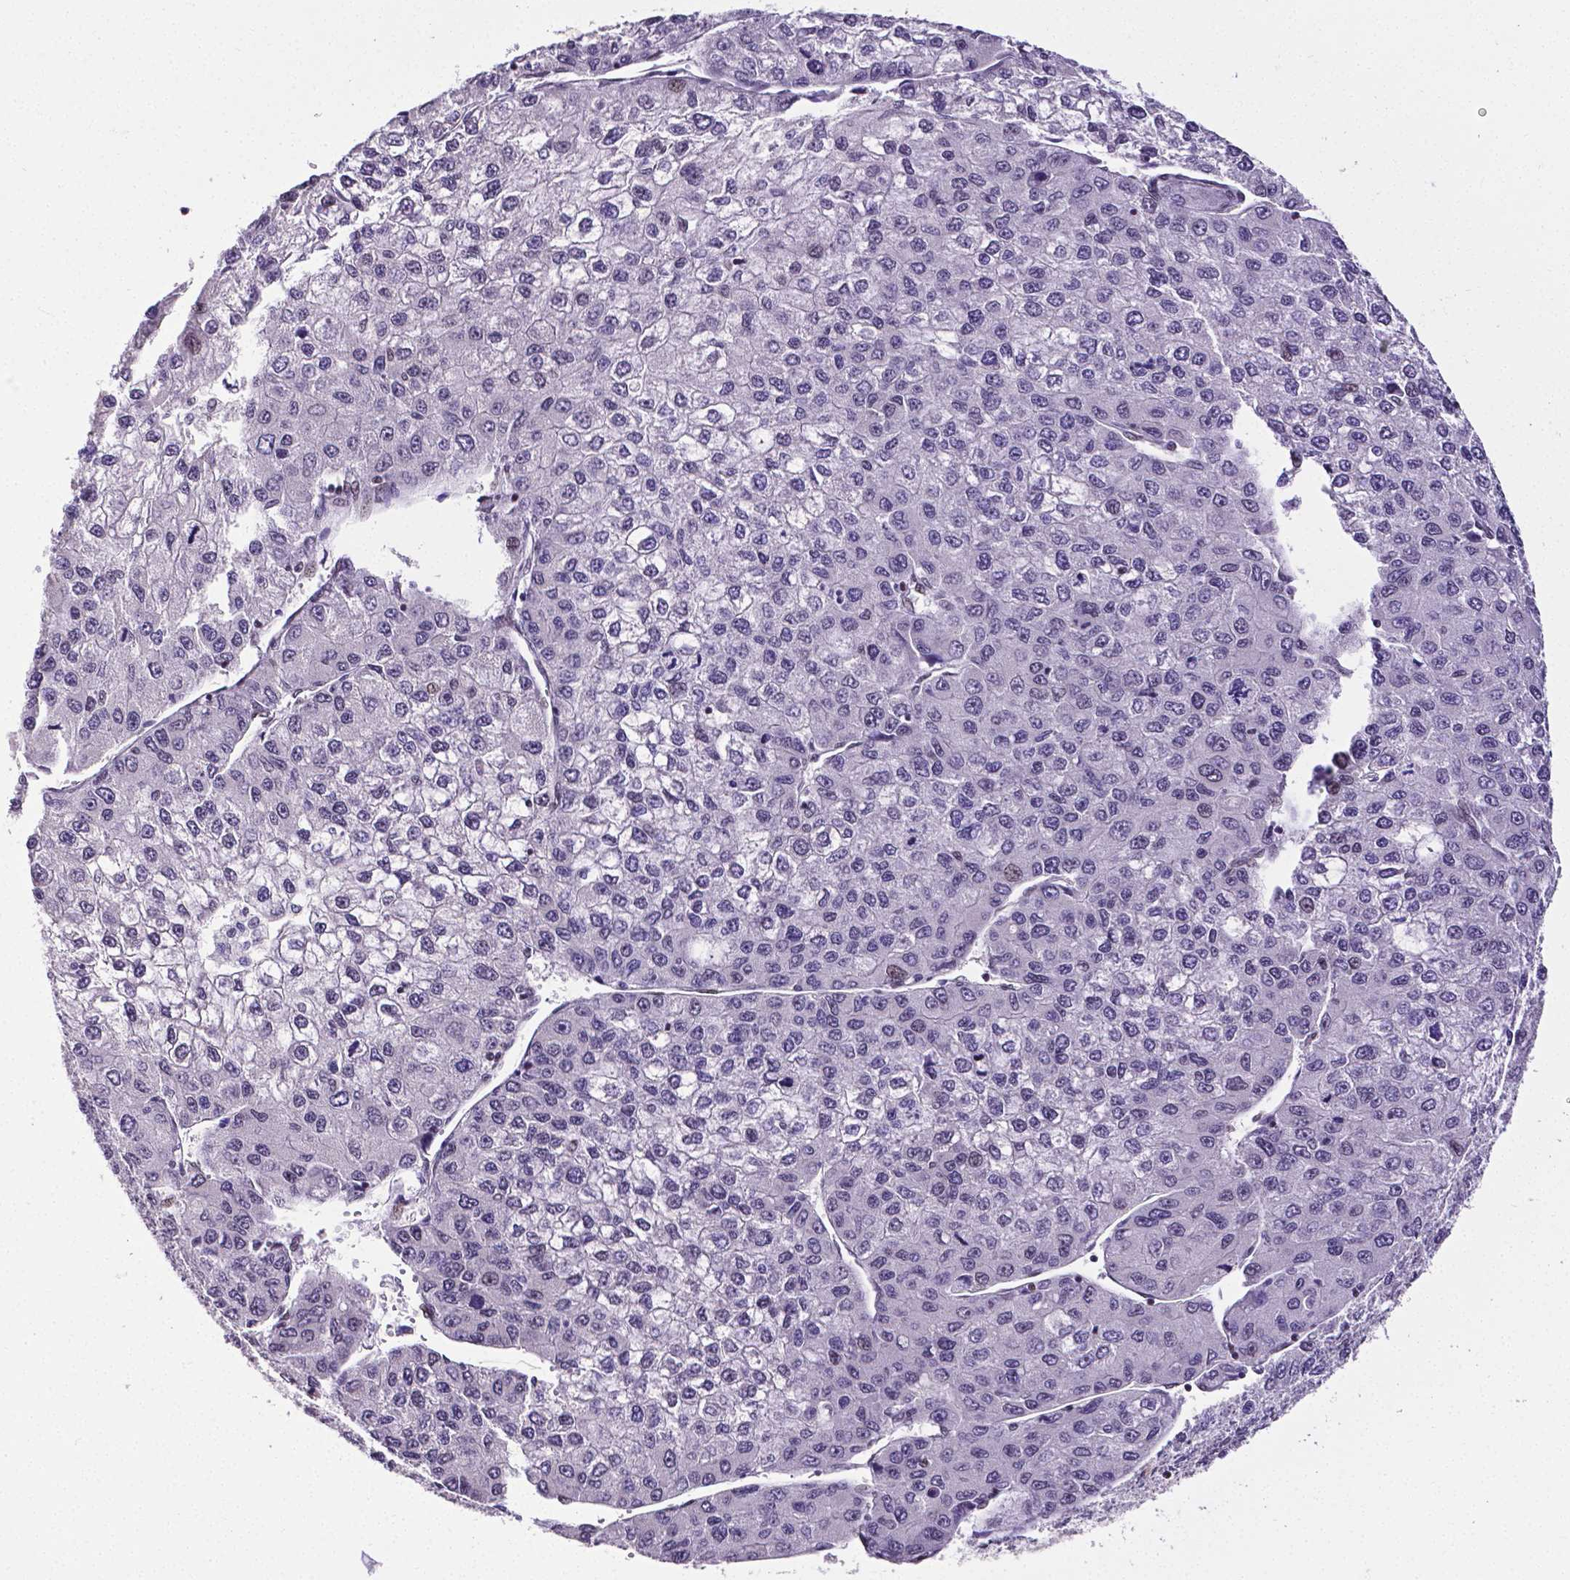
{"staining": {"intensity": "negative", "quantity": "none", "location": "none"}, "tissue": "liver cancer", "cell_type": "Tumor cells", "image_type": "cancer", "snomed": [{"axis": "morphology", "description": "Carcinoma, Hepatocellular, NOS"}, {"axis": "topography", "description": "Liver"}], "caption": "IHC photomicrograph of liver cancer stained for a protein (brown), which shows no expression in tumor cells.", "gene": "REST", "patient": {"sex": "female", "age": 66}}